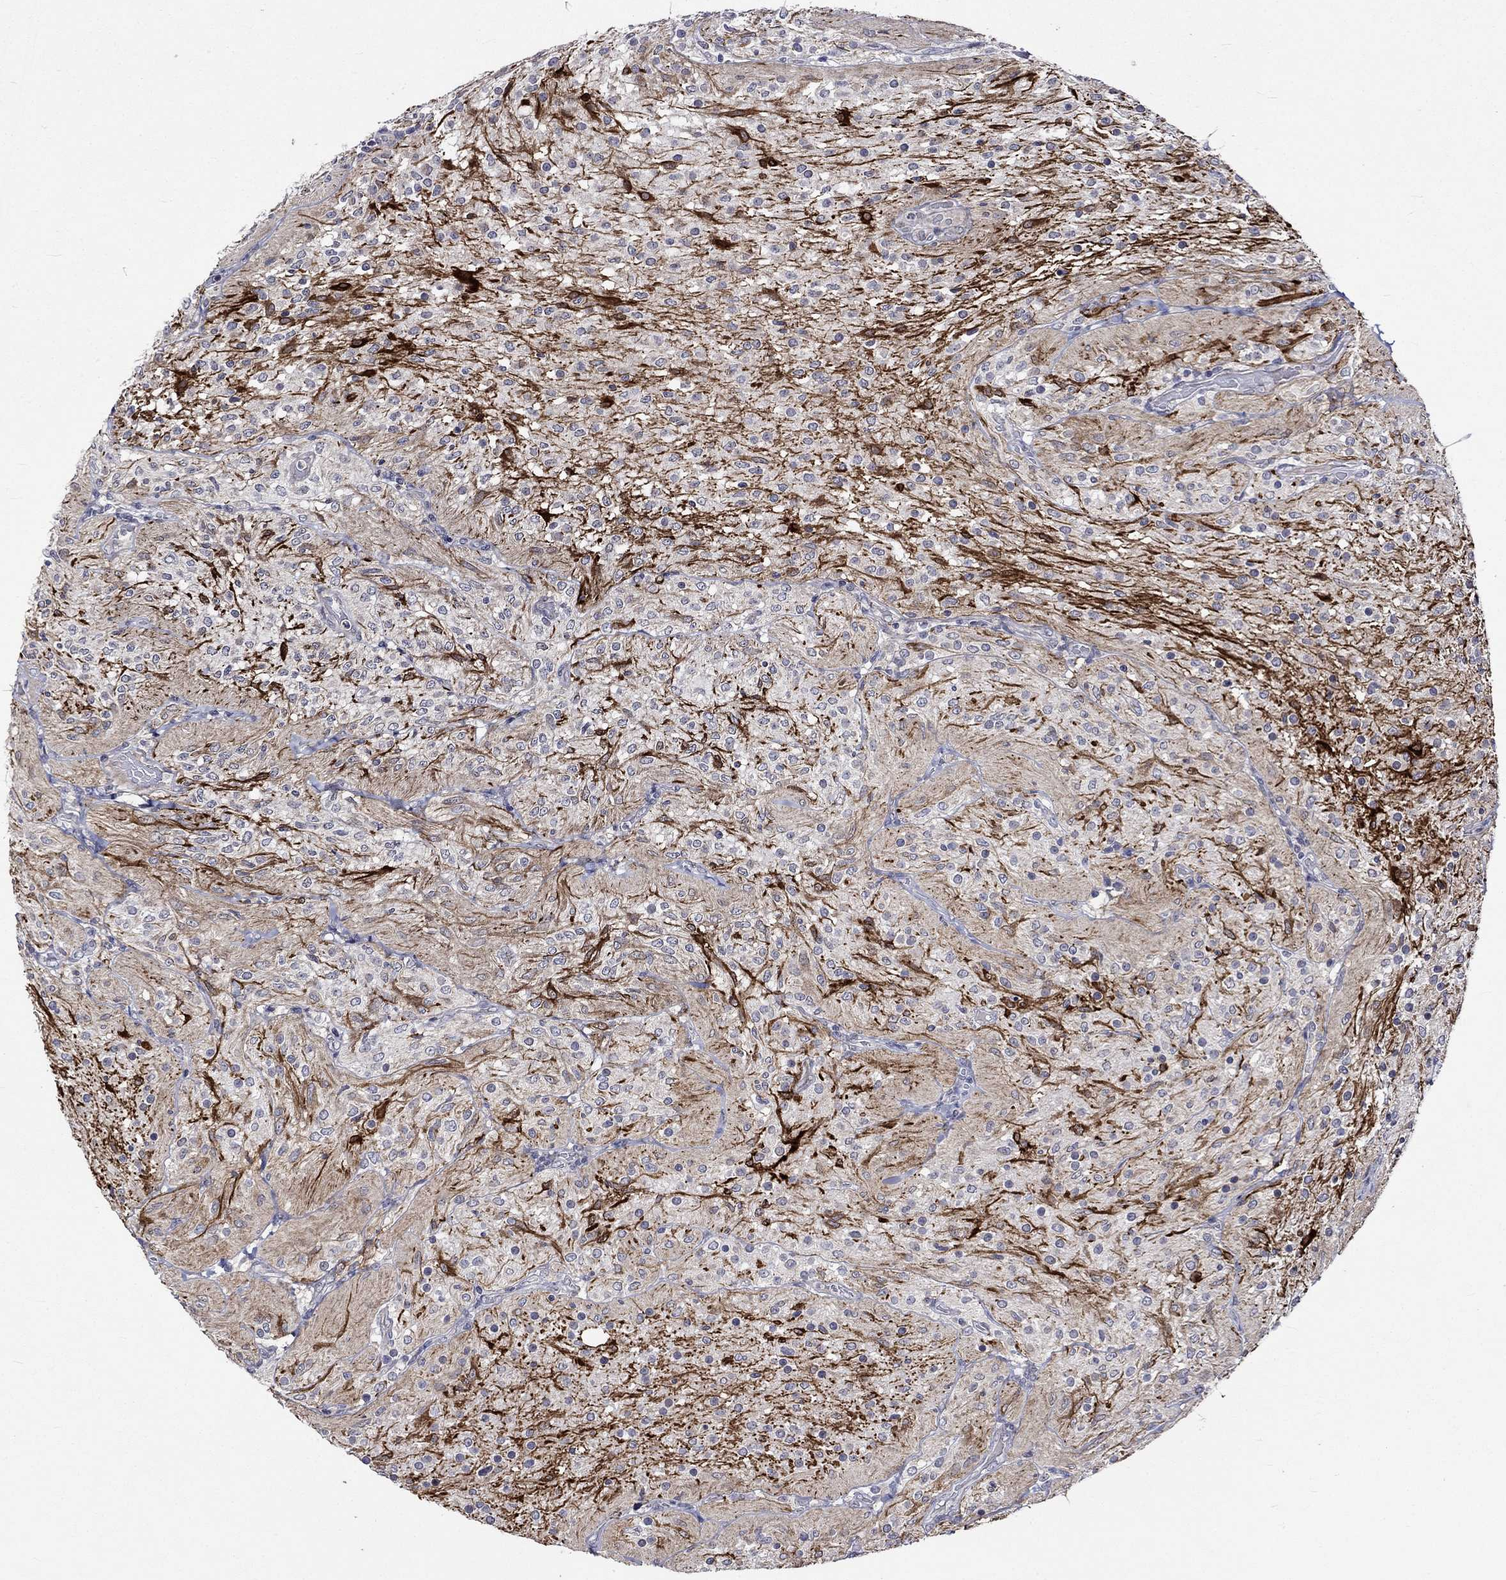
{"staining": {"intensity": "strong", "quantity": "<25%", "location": "cytoplasmic/membranous"}, "tissue": "glioma", "cell_type": "Tumor cells", "image_type": "cancer", "snomed": [{"axis": "morphology", "description": "Glioma, malignant, Low grade"}, {"axis": "topography", "description": "Brain"}], "caption": "High-magnification brightfield microscopy of low-grade glioma (malignant) stained with DAB (3,3'-diaminobenzidine) (brown) and counterstained with hematoxylin (blue). tumor cells exhibit strong cytoplasmic/membranous expression is identified in about<25% of cells. (DAB (3,3'-diaminobenzidine) IHC, brown staining for protein, blue staining for nuclei).", "gene": "CRYAB", "patient": {"sex": "male", "age": 3}}